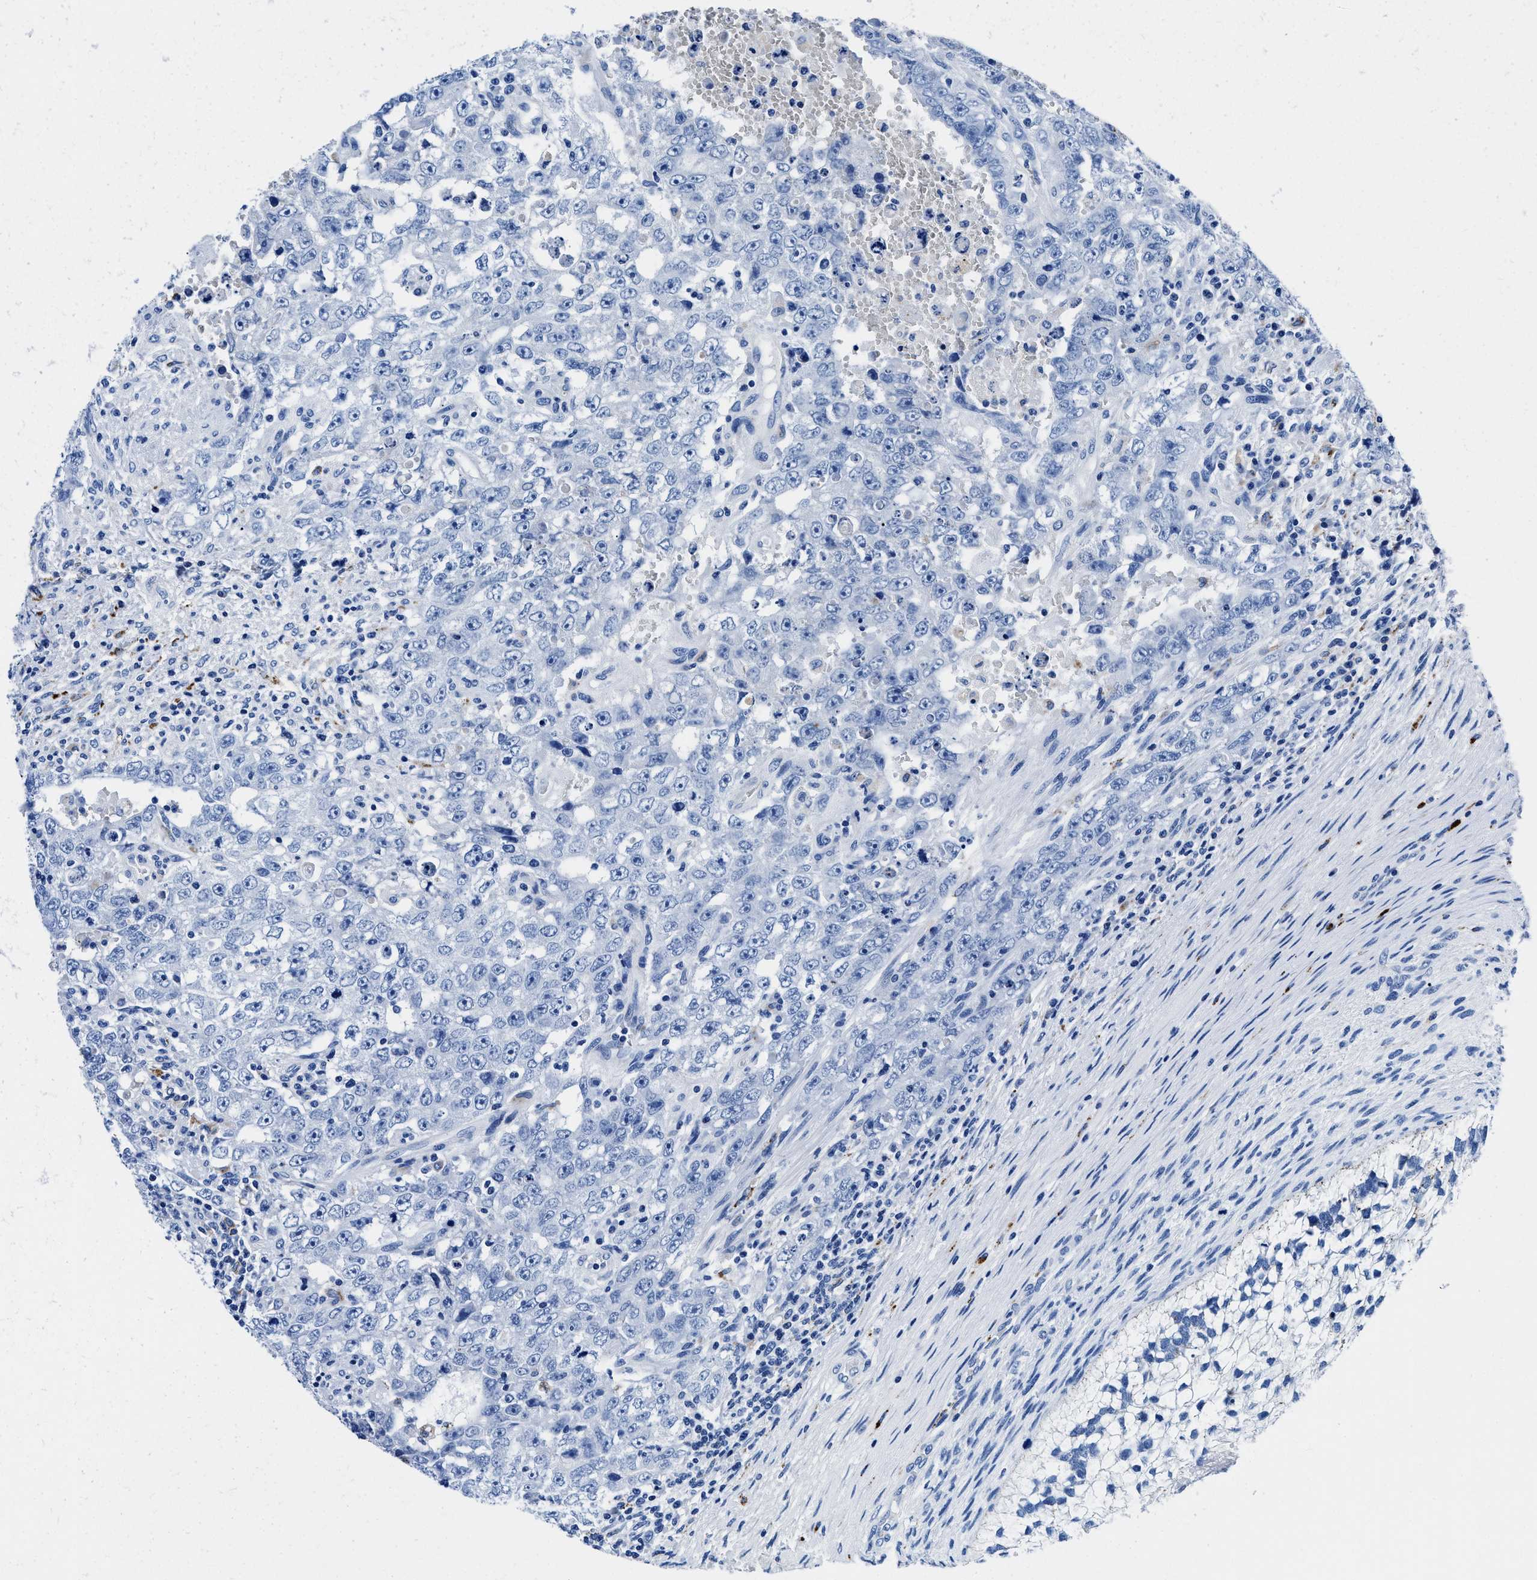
{"staining": {"intensity": "negative", "quantity": "none", "location": "none"}, "tissue": "testis cancer", "cell_type": "Tumor cells", "image_type": "cancer", "snomed": [{"axis": "morphology", "description": "Carcinoma, Embryonal, NOS"}, {"axis": "topography", "description": "Testis"}], "caption": "This is a micrograph of immunohistochemistry (IHC) staining of testis cancer (embryonal carcinoma), which shows no staining in tumor cells. (DAB immunohistochemistry, high magnification).", "gene": "OR14K1", "patient": {"sex": "male", "age": 26}}